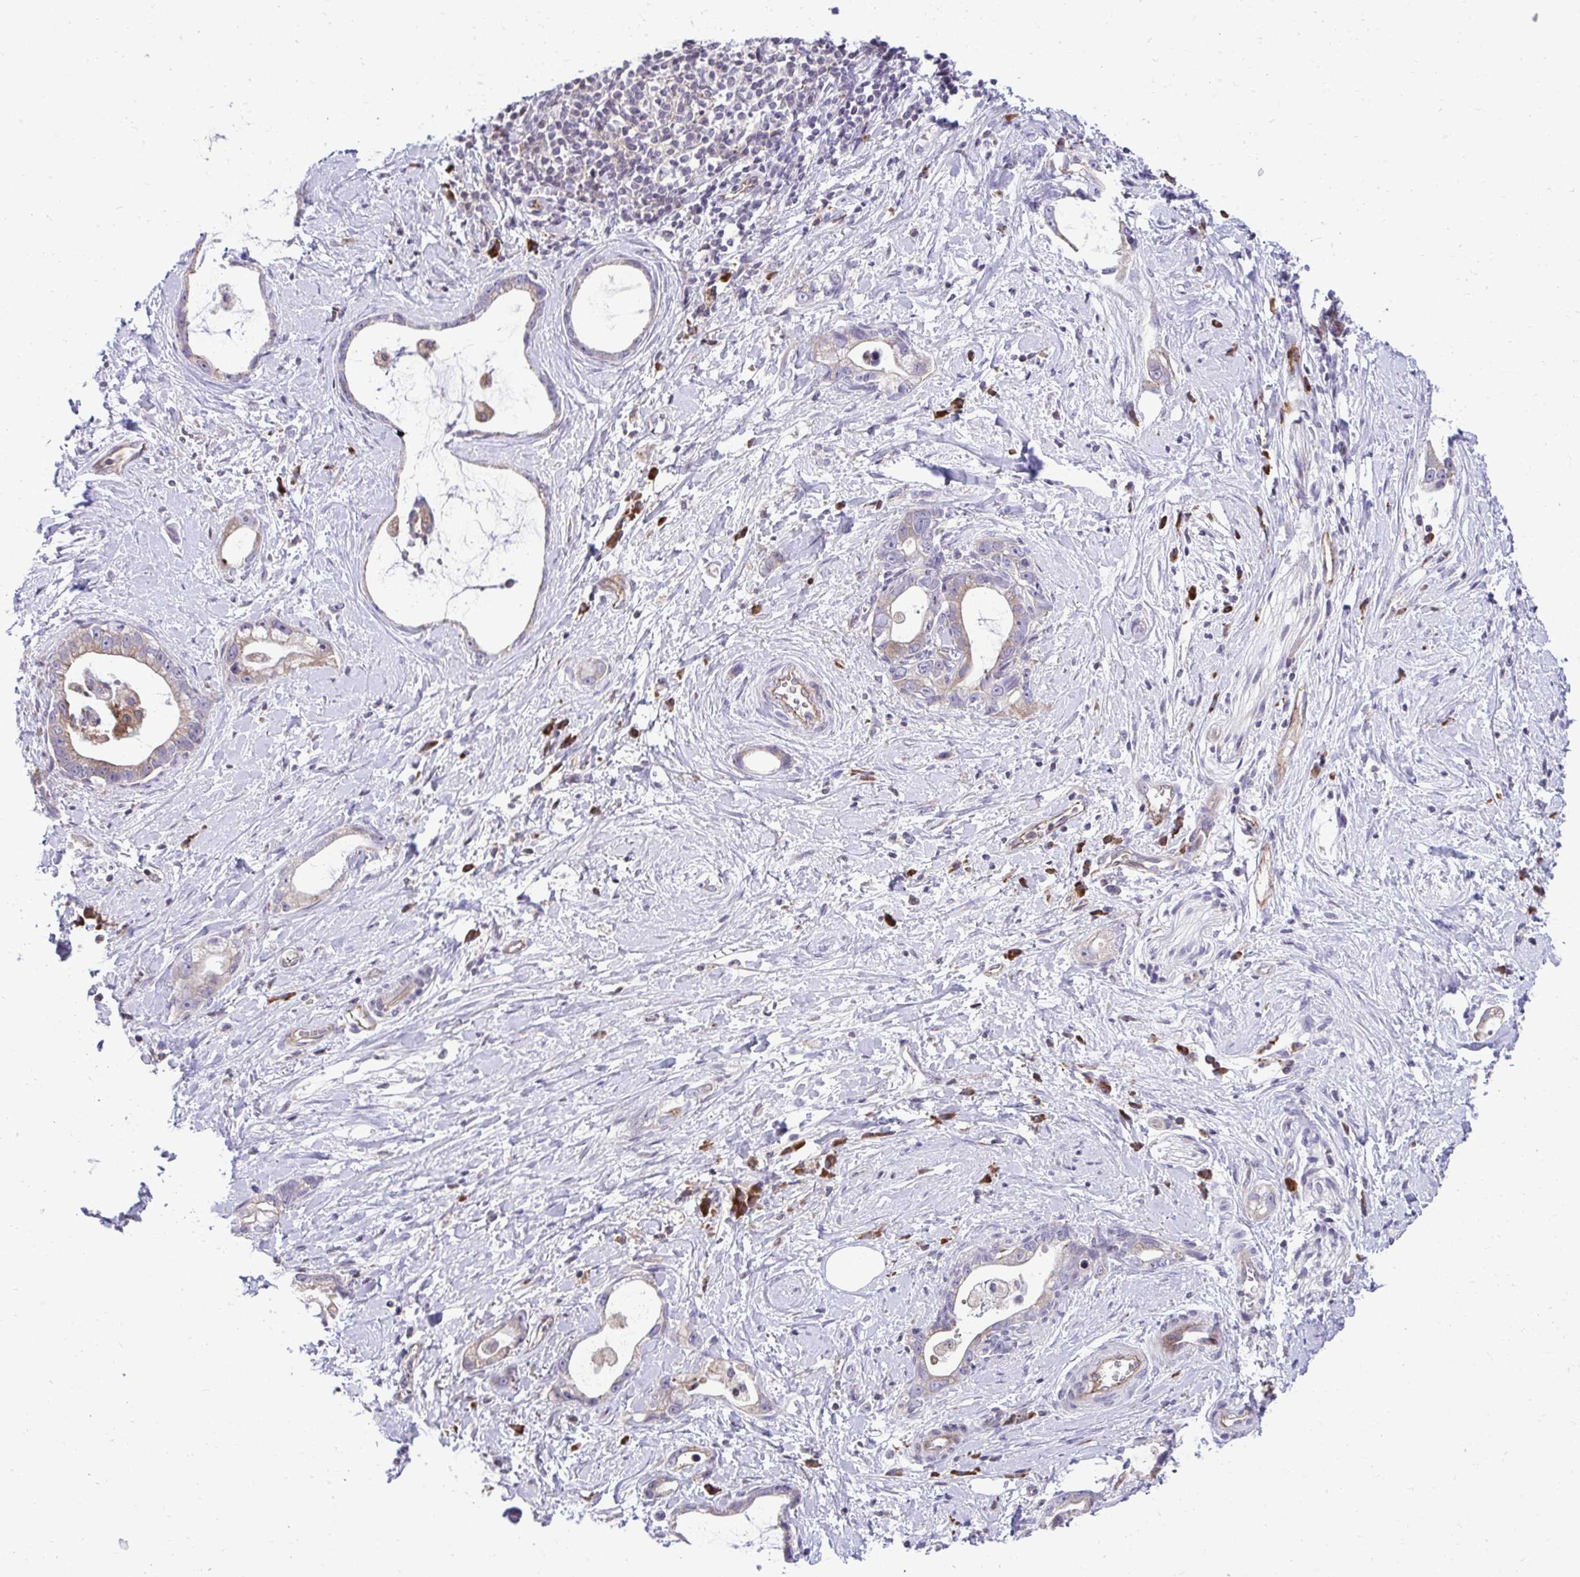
{"staining": {"intensity": "moderate", "quantity": "25%-75%", "location": "cytoplasmic/membranous"}, "tissue": "stomach cancer", "cell_type": "Tumor cells", "image_type": "cancer", "snomed": [{"axis": "morphology", "description": "Adenocarcinoma, NOS"}, {"axis": "topography", "description": "Stomach"}], "caption": "DAB immunohistochemical staining of human adenocarcinoma (stomach) demonstrates moderate cytoplasmic/membranous protein positivity in approximately 25%-75% of tumor cells. (DAB (3,3'-diaminobenzidine) IHC with brightfield microscopy, high magnification).", "gene": "METTL9", "patient": {"sex": "male", "age": 55}}